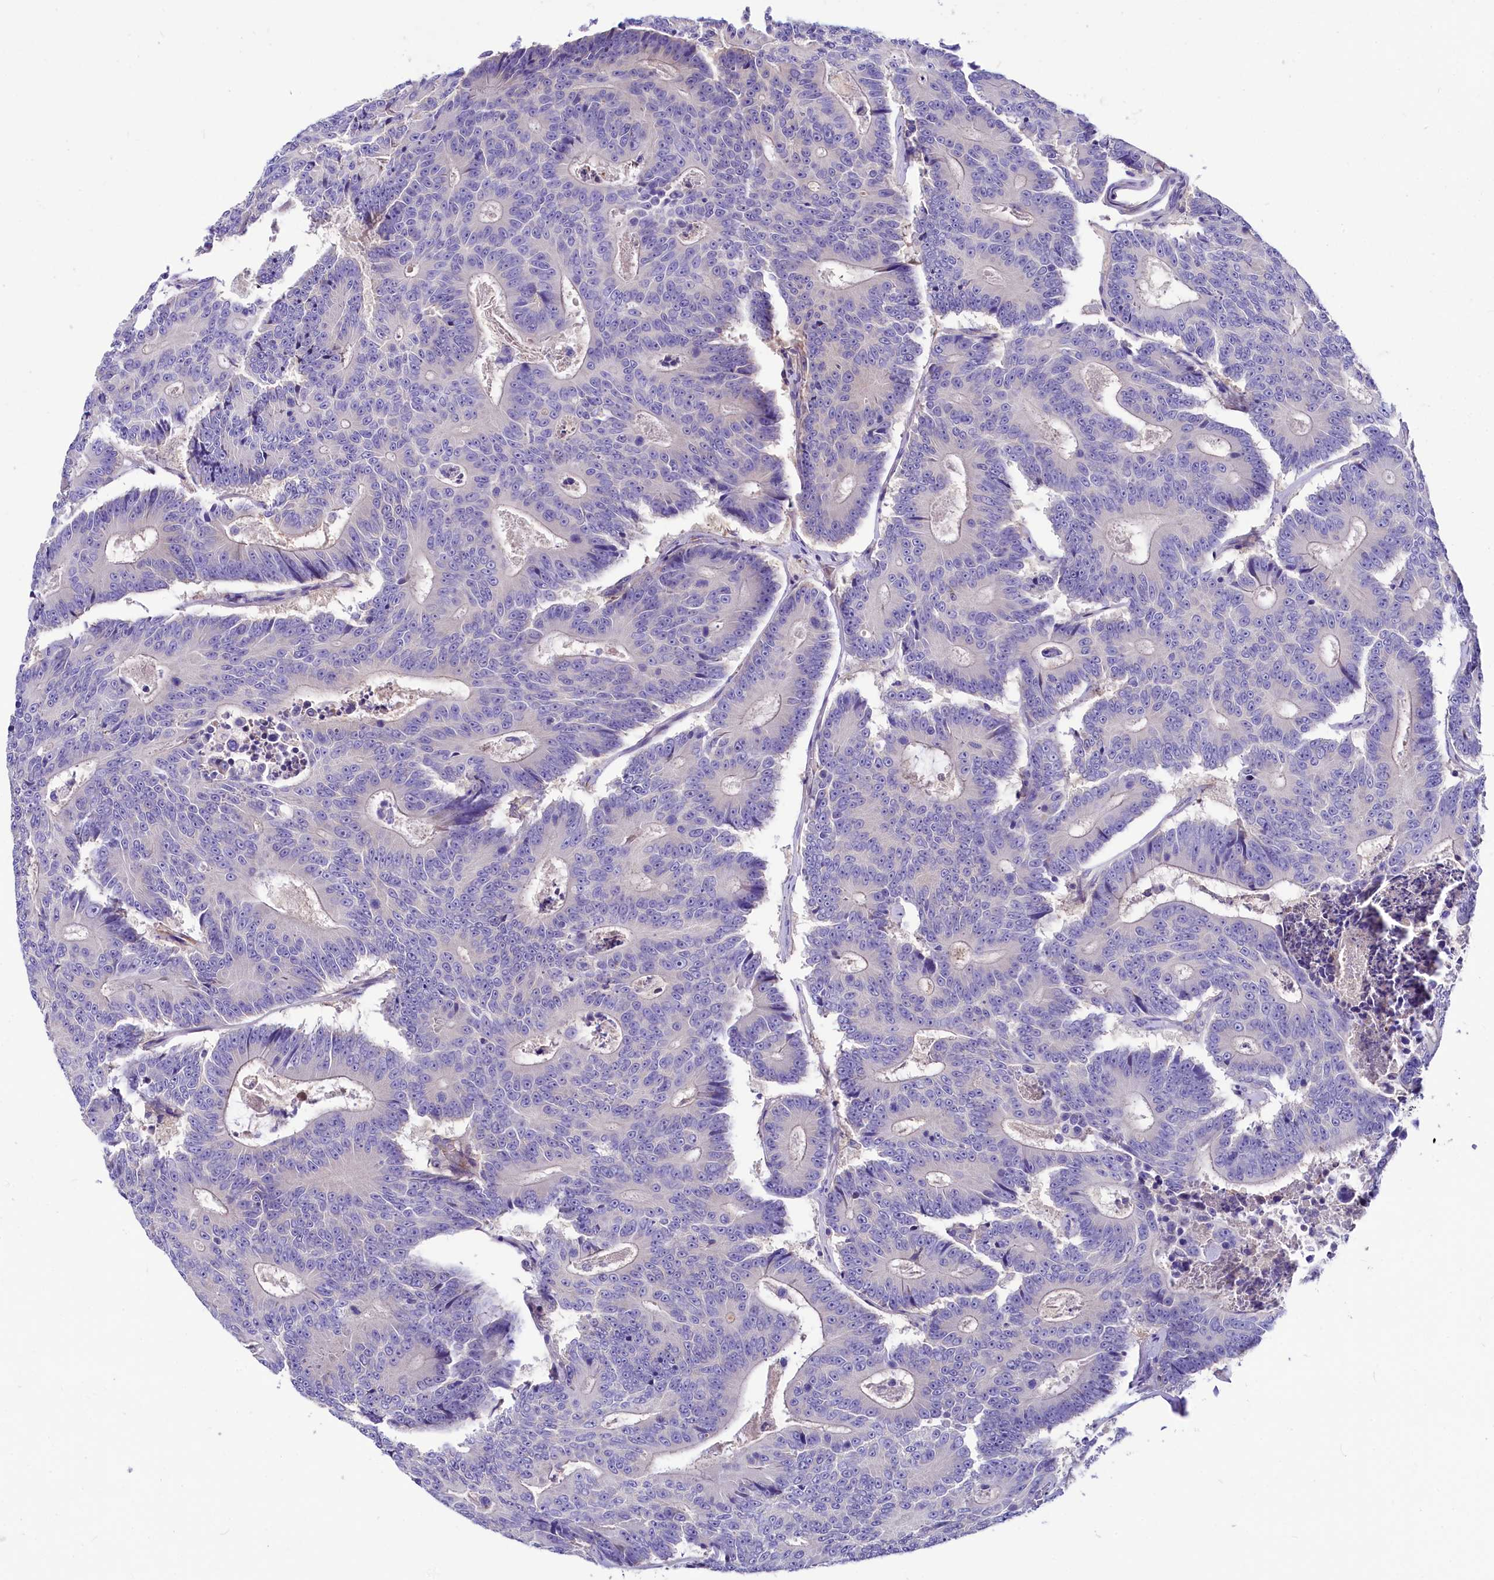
{"staining": {"intensity": "negative", "quantity": "none", "location": "none"}, "tissue": "colorectal cancer", "cell_type": "Tumor cells", "image_type": "cancer", "snomed": [{"axis": "morphology", "description": "Adenocarcinoma, NOS"}, {"axis": "topography", "description": "Colon"}], "caption": "The immunohistochemistry (IHC) histopathology image has no significant staining in tumor cells of colorectal cancer (adenocarcinoma) tissue.", "gene": "ABHD5", "patient": {"sex": "male", "age": 83}}